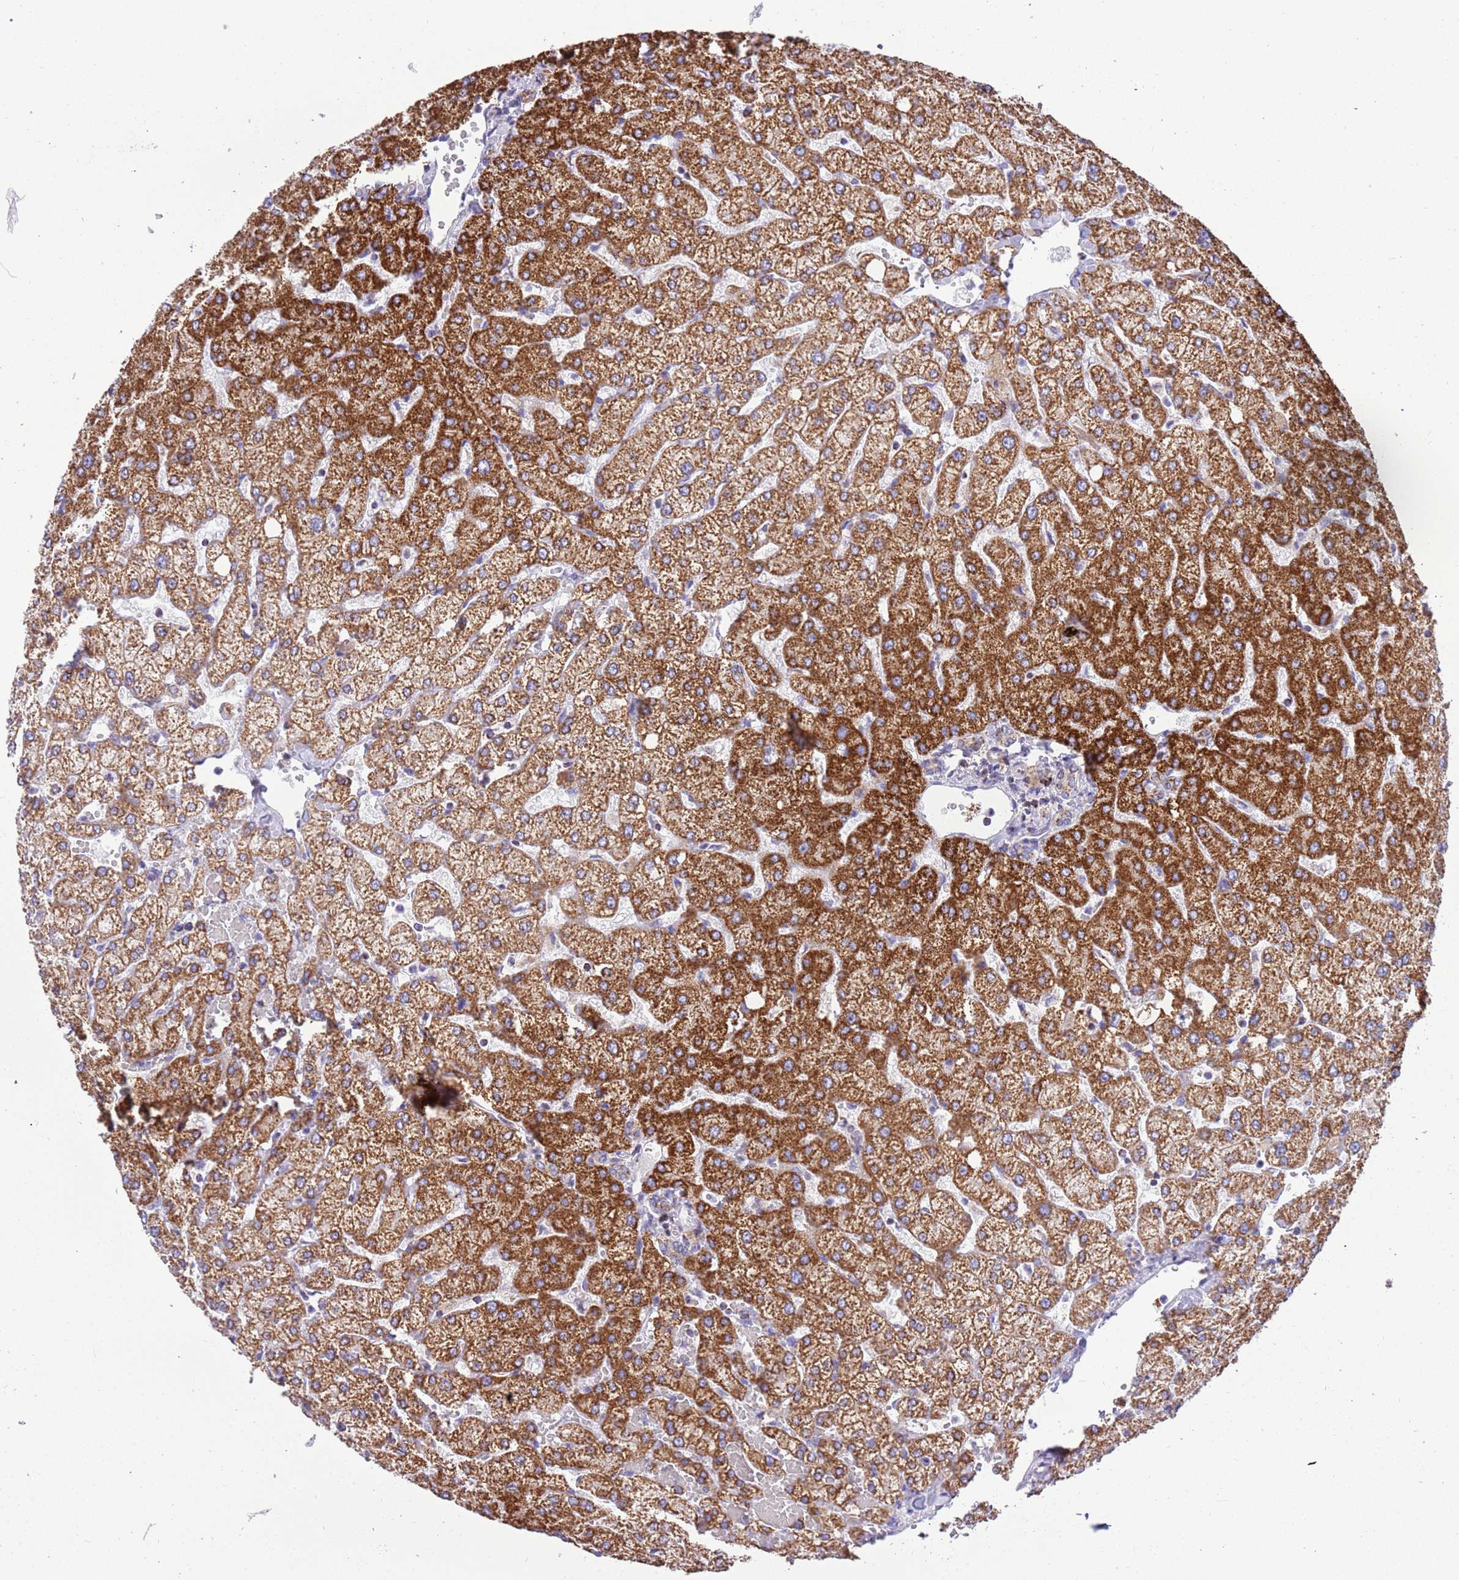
{"staining": {"intensity": "weak", "quantity": "25%-75%", "location": "cytoplasmic/membranous"}, "tissue": "liver", "cell_type": "Cholangiocytes", "image_type": "normal", "snomed": [{"axis": "morphology", "description": "Normal tissue, NOS"}, {"axis": "topography", "description": "Liver"}], "caption": "Approximately 25%-75% of cholangiocytes in unremarkable human liver exhibit weak cytoplasmic/membranous protein positivity as visualized by brown immunohistochemical staining.", "gene": "SUCLG2", "patient": {"sex": "female", "age": 54}}